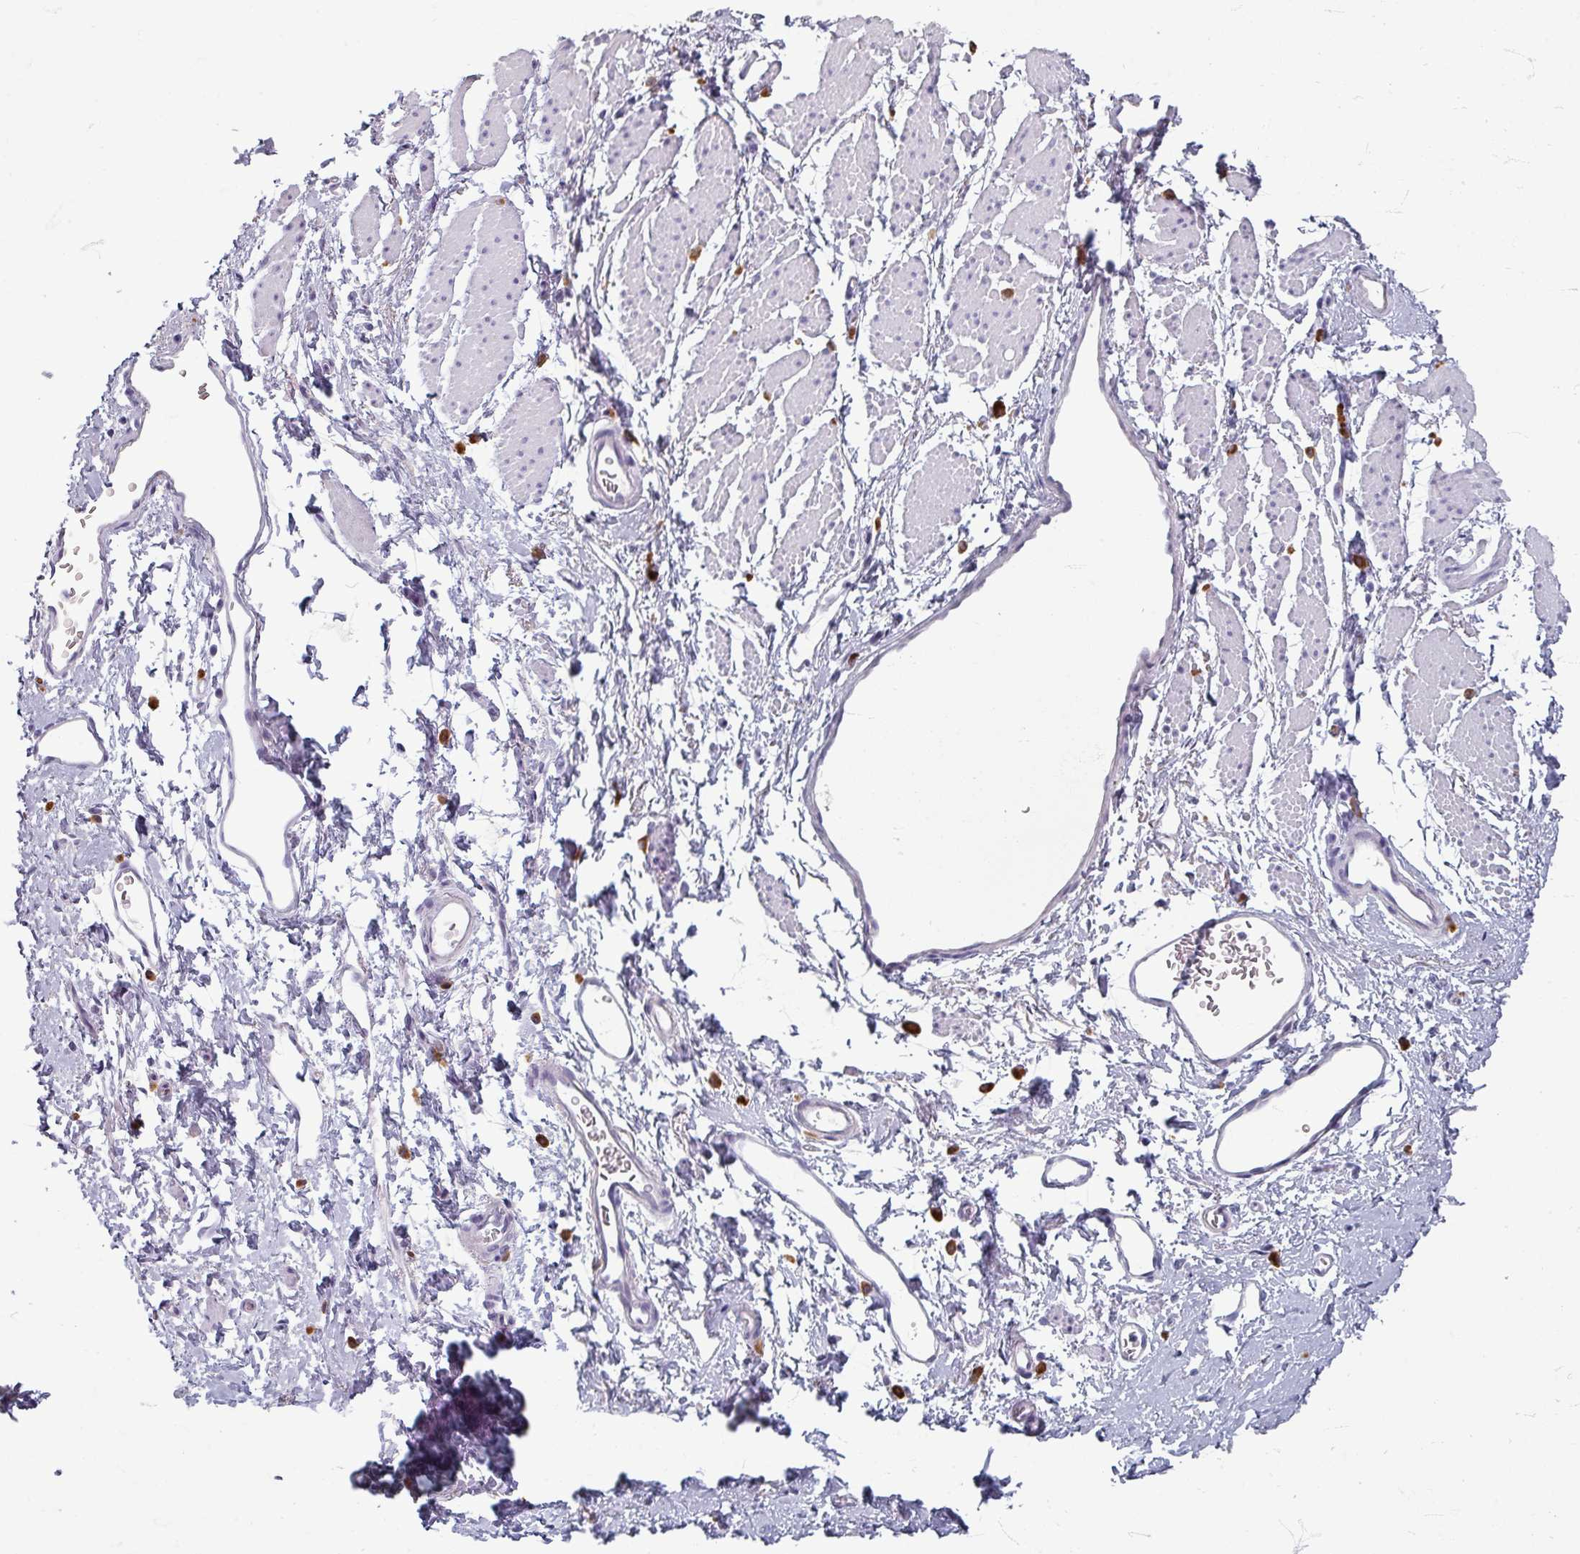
{"staining": {"intensity": "negative", "quantity": "none", "location": "none"}, "tissue": "esophagus", "cell_type": "Squamous epithelial cells", "image_type": "normal", "snomed": [{"axis": "morphology", "description": "Normal tissue, NOS"}, {"axis": "topography", "description": "Esophagus"}], "caption": "Squamous epithelial cells are negative for brown protein staining in benign esophagus. The staining was performed using DAB to visualize the protein expression in brown, while the nuclei were stained in blue with hematoxylin (Magnification: 20x).", "gene": "ZNF878", "patient": {"sex": "male", "age": 70}}